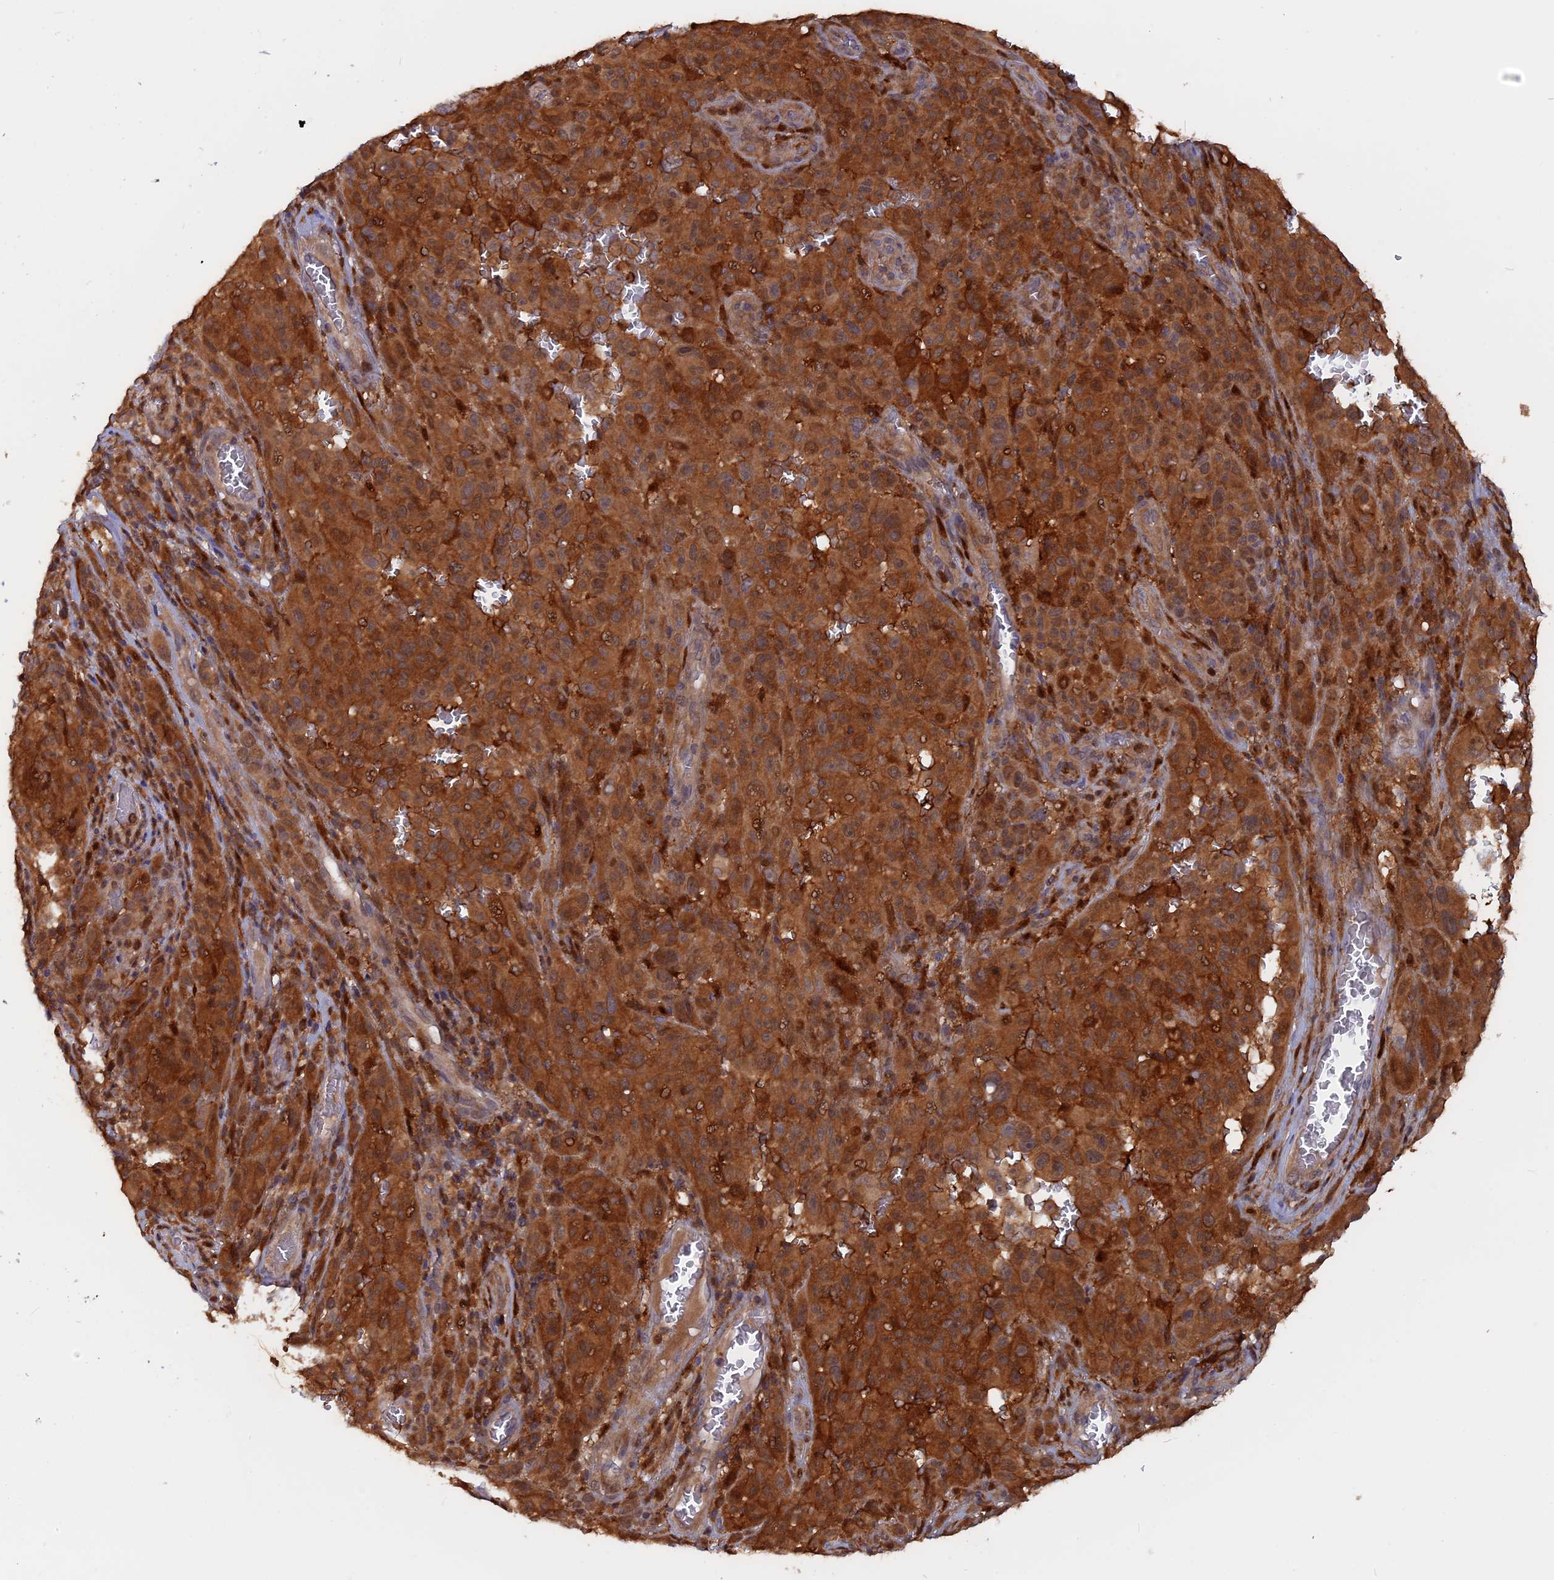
{"staining": {"intensity": "strong", "quantity": ">75%", "location": "cytoplasmic/membranous"}, "tissue": "melanoma", "cell_type": "Tumor cells", "image_type": "cancer", "snomed": [{"axis": "morphology", "description": "Malignant melanoma, NOS"}, {"axis": "topography", "description": "Skin"}], "caption": "This image demonstrates IHC staining of human melanoma, with high strong cytoplasmic/membranous staining in approximately >75% of tumor cells.", "gene": "BLVRA", "patient": {"sex": "female", "age": 82}}